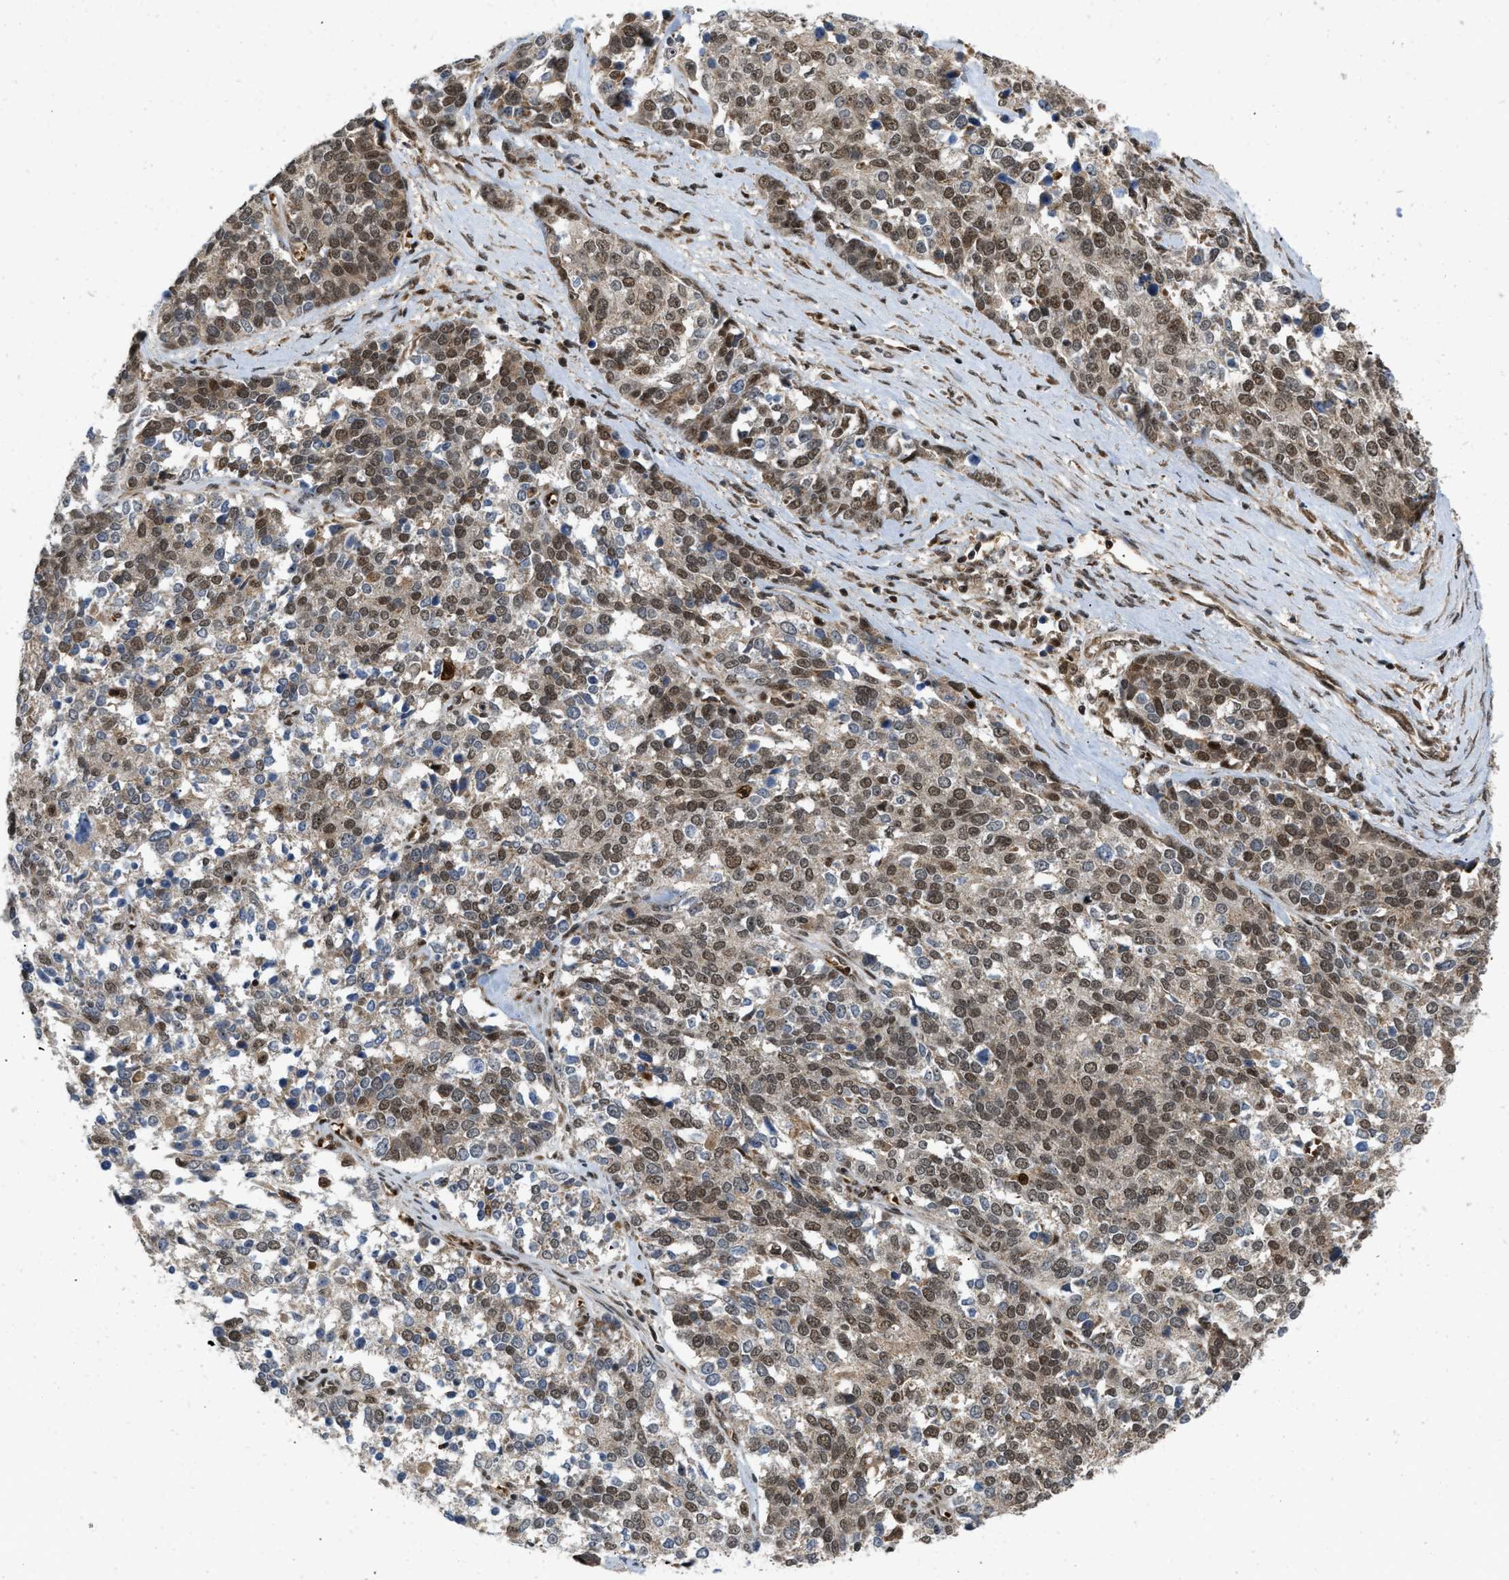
{"staining": {"intensity": "moderate", "quantity": ">75%", "location": "nuclear"}, "tissue": "ovarian cancer", "cell_type": "Tumor cells", "image_type": "cancer", "snomed": [{"axis": "morphology", "description": "Cystadenocarcinoma, serous, NOS"}, {"axis": "topography", "description": "Ovary"}], "caption": "Immunohistochemical staining of human ovarian cancer demonstrates medium levels of moderate nuclear expression in about >75% of tumor cells.", "gene": "ANKRD11", "patient": {"sex": "female", "age": 44}}